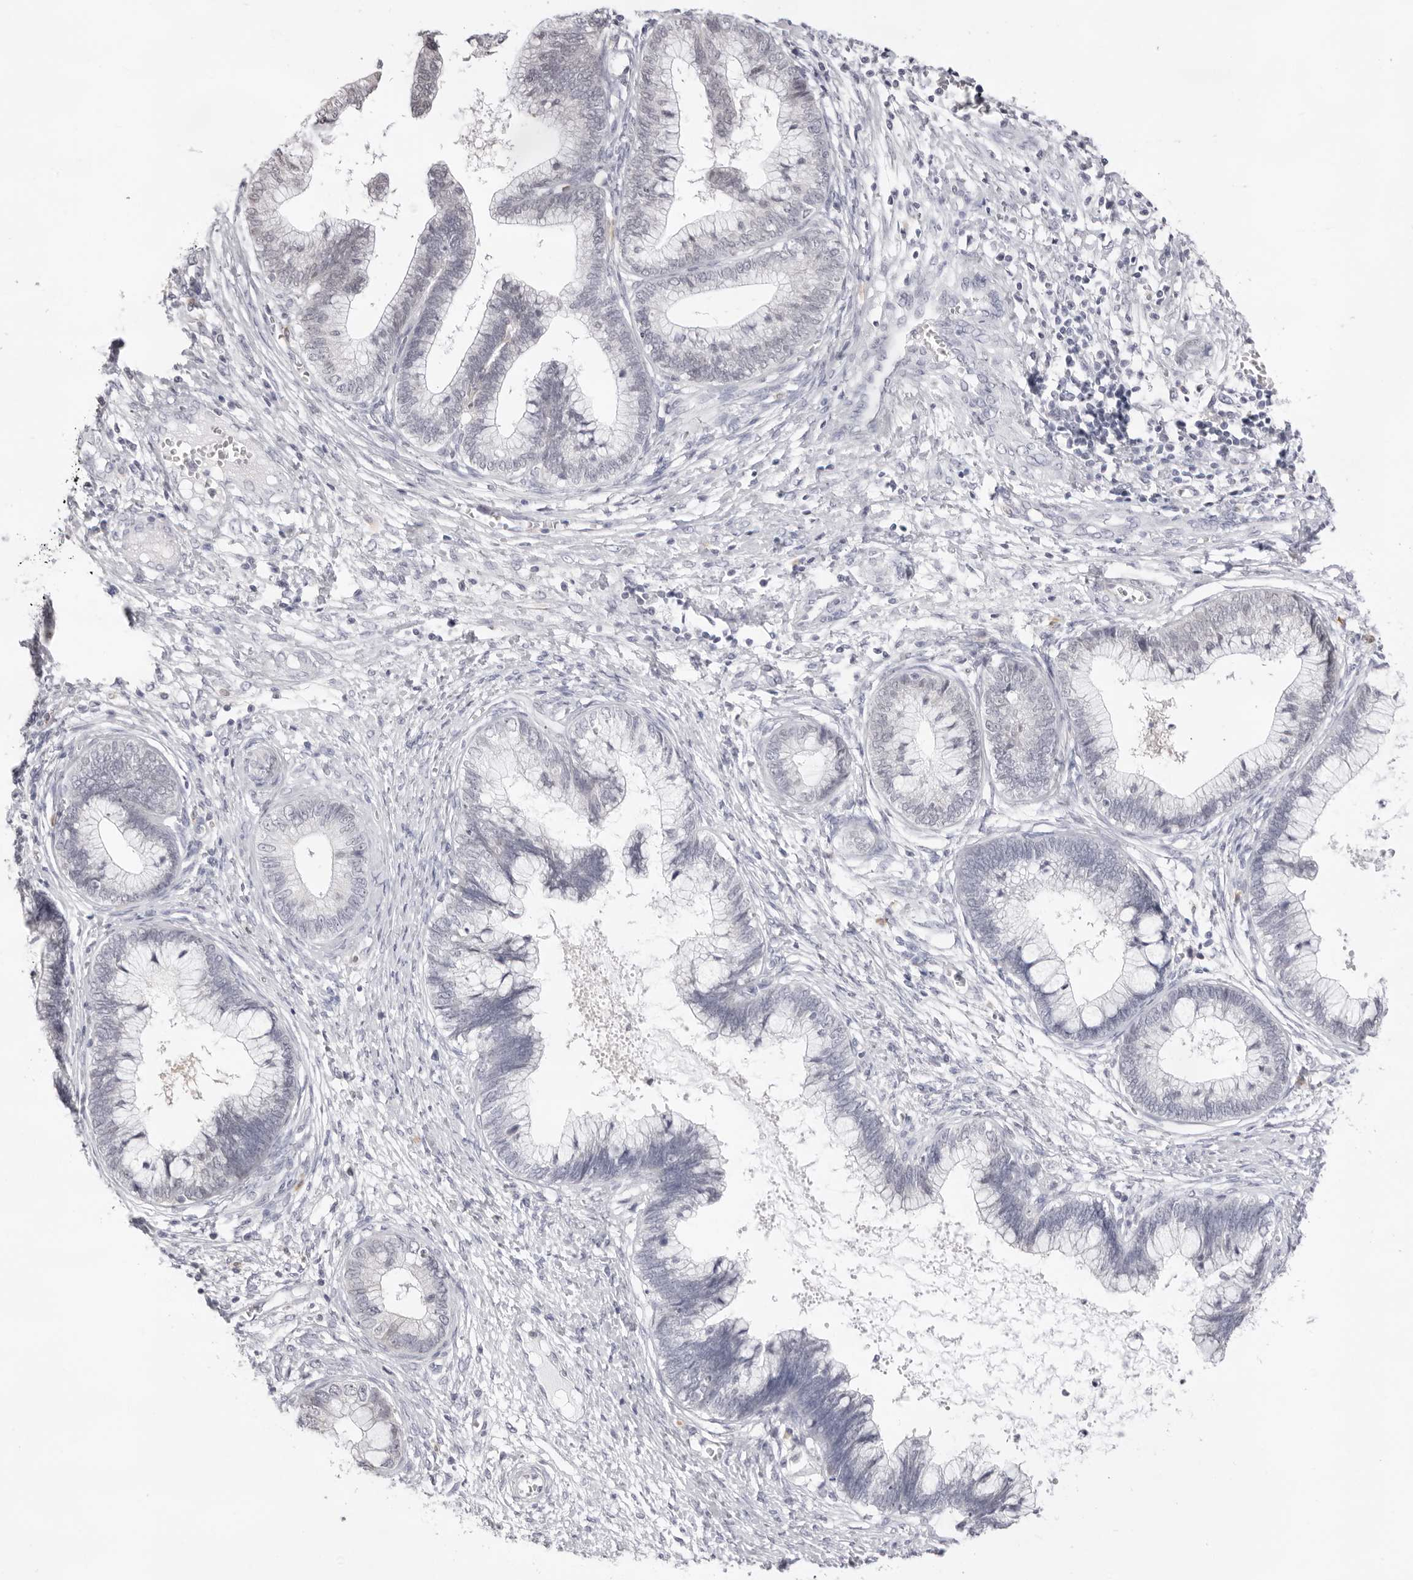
{"staining": {"intensity": "negative", "quantity": "none", "location": "none"}, "tissue": "cervical cancer", "cell_type": "Tumor cells", "image_type": "cancer", "snomed": [{"axis": "morphology", "description": "Adenocarcinoma, NOS"}, {"axis": "topography", "description": "Cervix"}], "caption": "Tumor cells show no significant protein positivity in cervical adenocarcinoma.", "gene": "FDPS", "patient": {"sex": "female", "age": 44}}